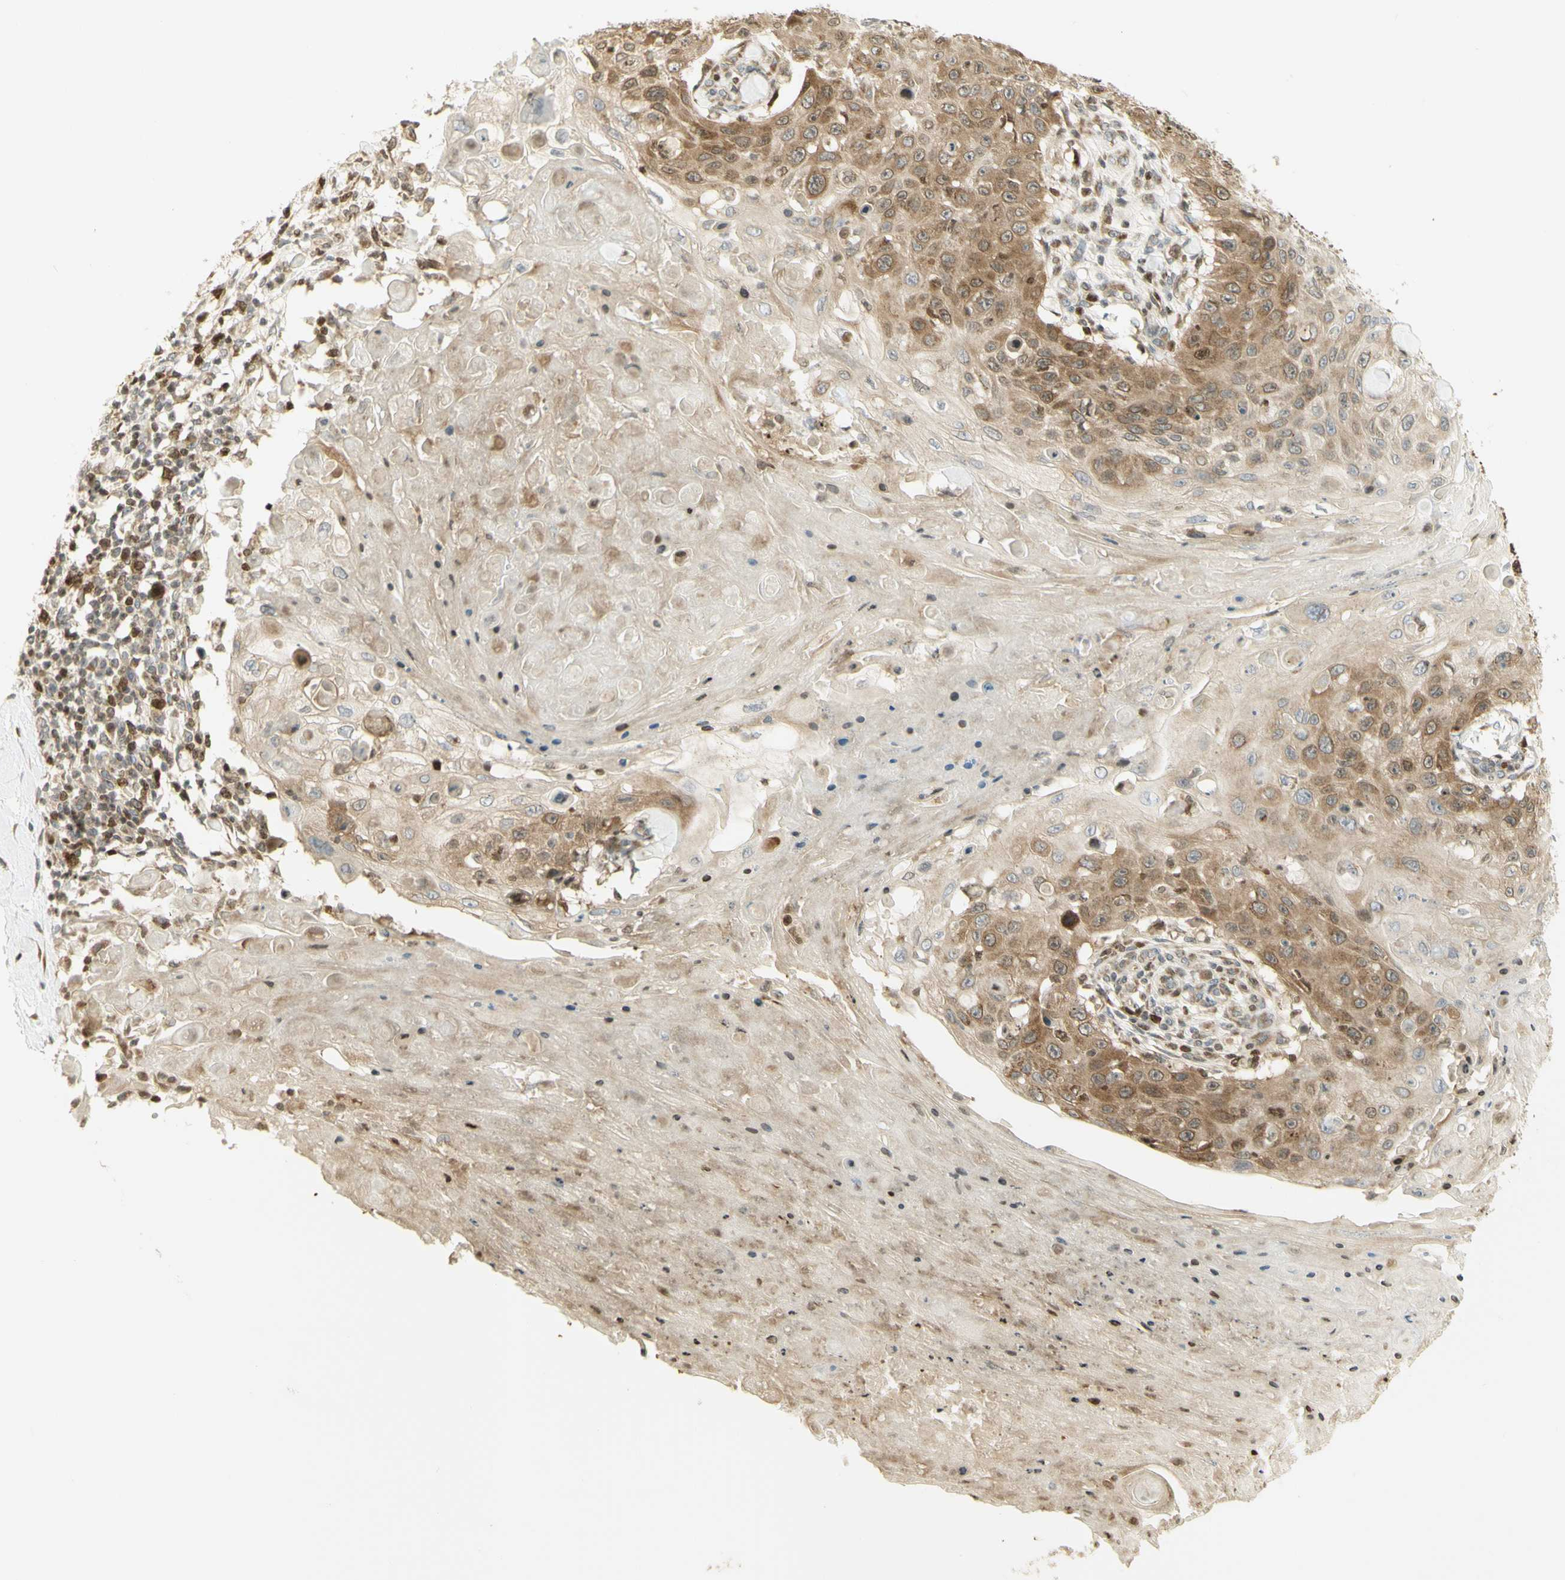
{"staining": {"intensity": "moderate", "quantity": ">75%", "location": "cytoplasmic/membranous,nuclear"}, "tissue": "skin cancer", "cell_type": "Tumor cells", "image_type": "cancer", "snomed": [{"axis": "morphology", "description": "Squamous cell carcinoma, NOS"}, {"axis": "topography", "description": "Skin"}], "caption": "Moderate cytoplasmic/membranous and nuclear protein staining is appreciated in about >75% of tumor cells in squamous cell carcinoma (skin). The protein is stained brown, and the nuclei are stained in blue (DAB IHC with brightfield microscopy, high magnification).", "gene": "KIF11", "patient": {"sex": "male", "age": 86}}